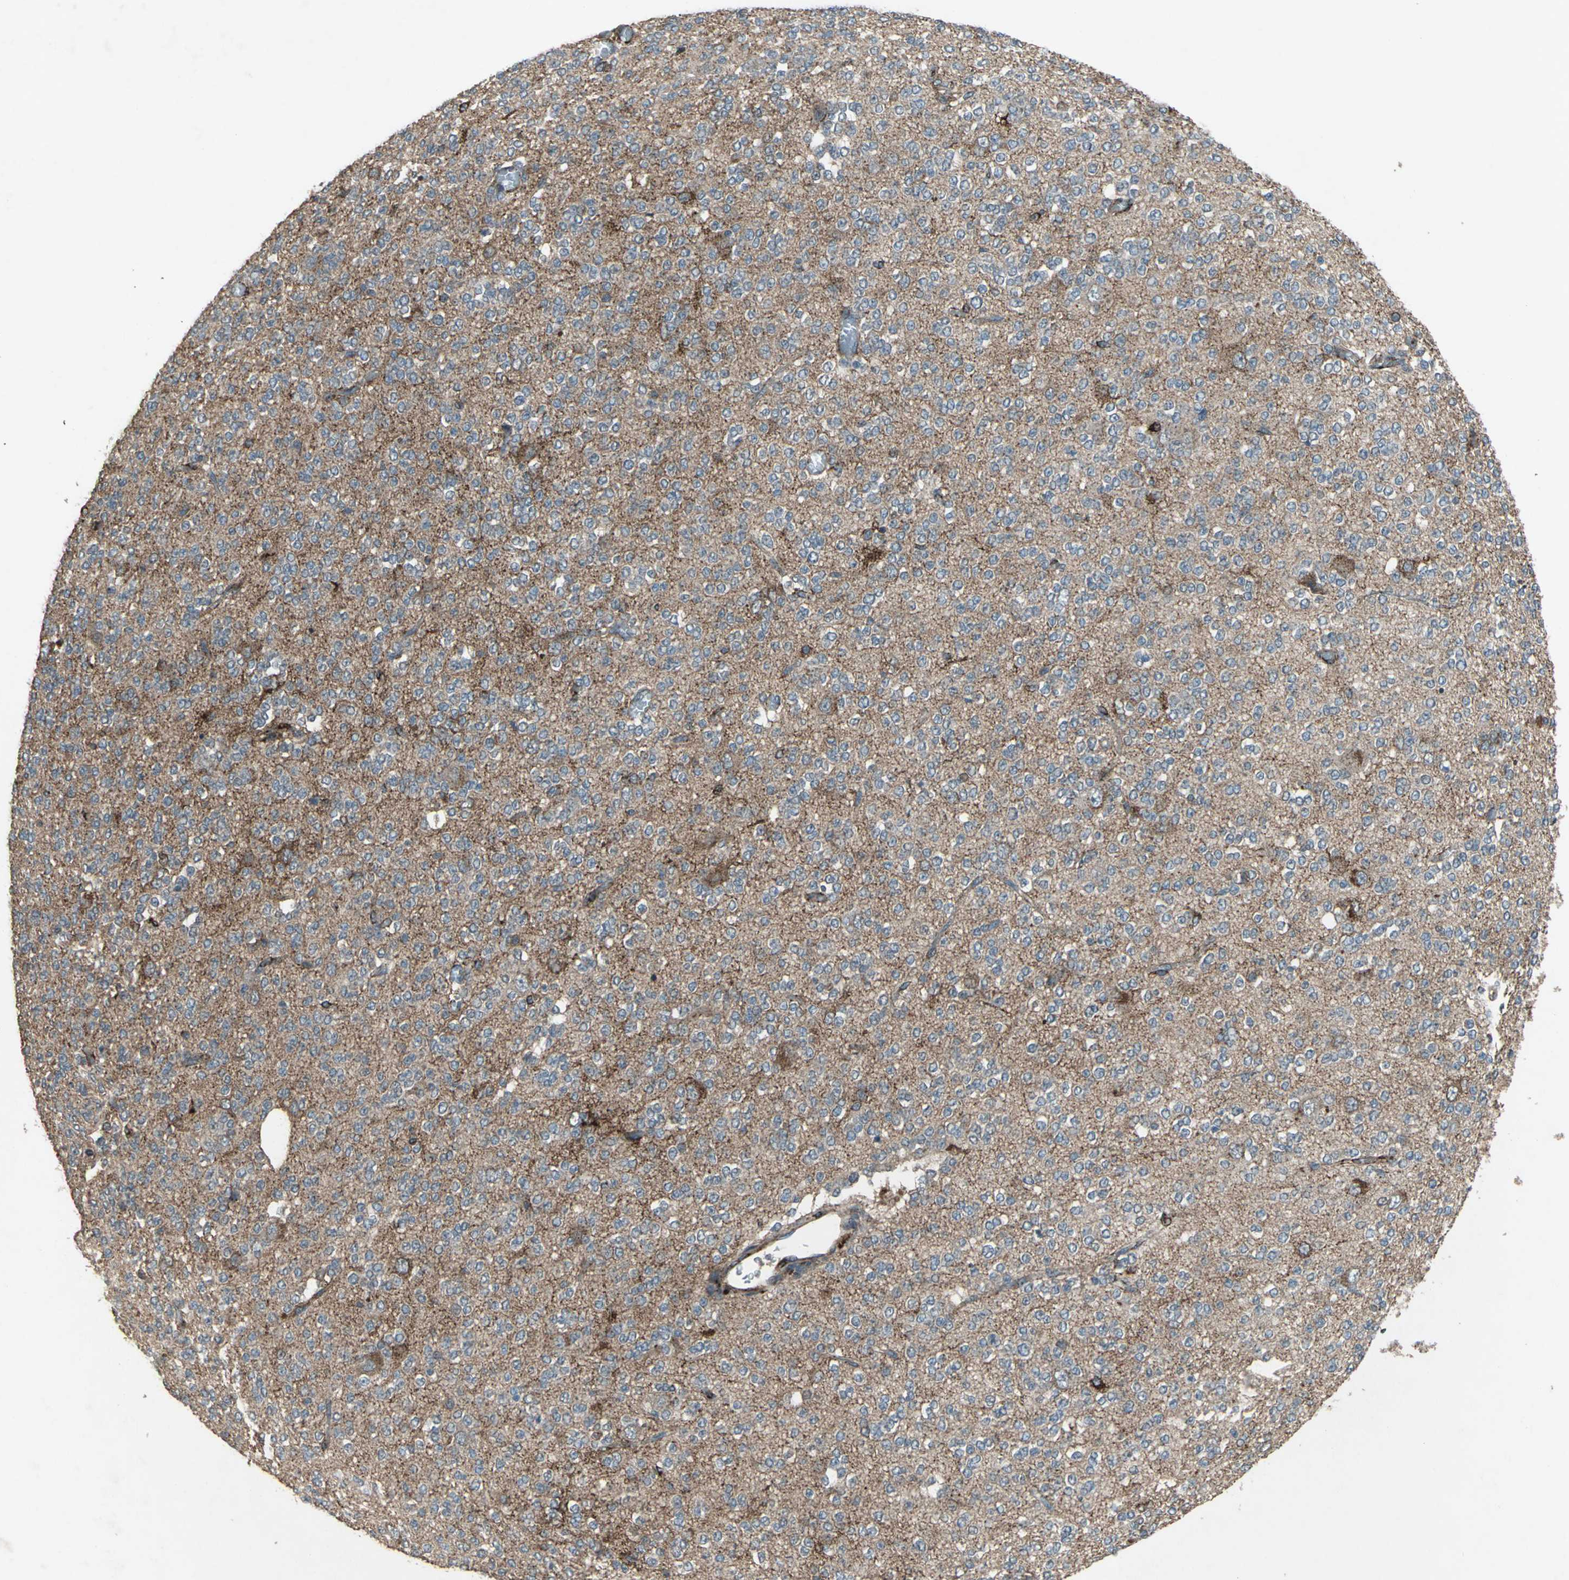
{"staining": {"intensity": "moderate", "quantity": "<25%", "location": "cytoplasmic/membranous"}, "tissue": "glioma", "cell_type": "Tumor cells", "image_type": "cancer", "snomed": [{"axis": "morphology", "description": "Glioma, malignant, Low grade"}, {"axis": "topography", "description": "Brain"}], "caption": "Immunohistochemical staining of human malignant glioma (low-grade) demonstrates low levels of moderate cytoplasmic/membranous expression in approximately <25% of tumor cells.", "gene": "SEPTIN4", "patient": {"sex": "male", "age": 38}}